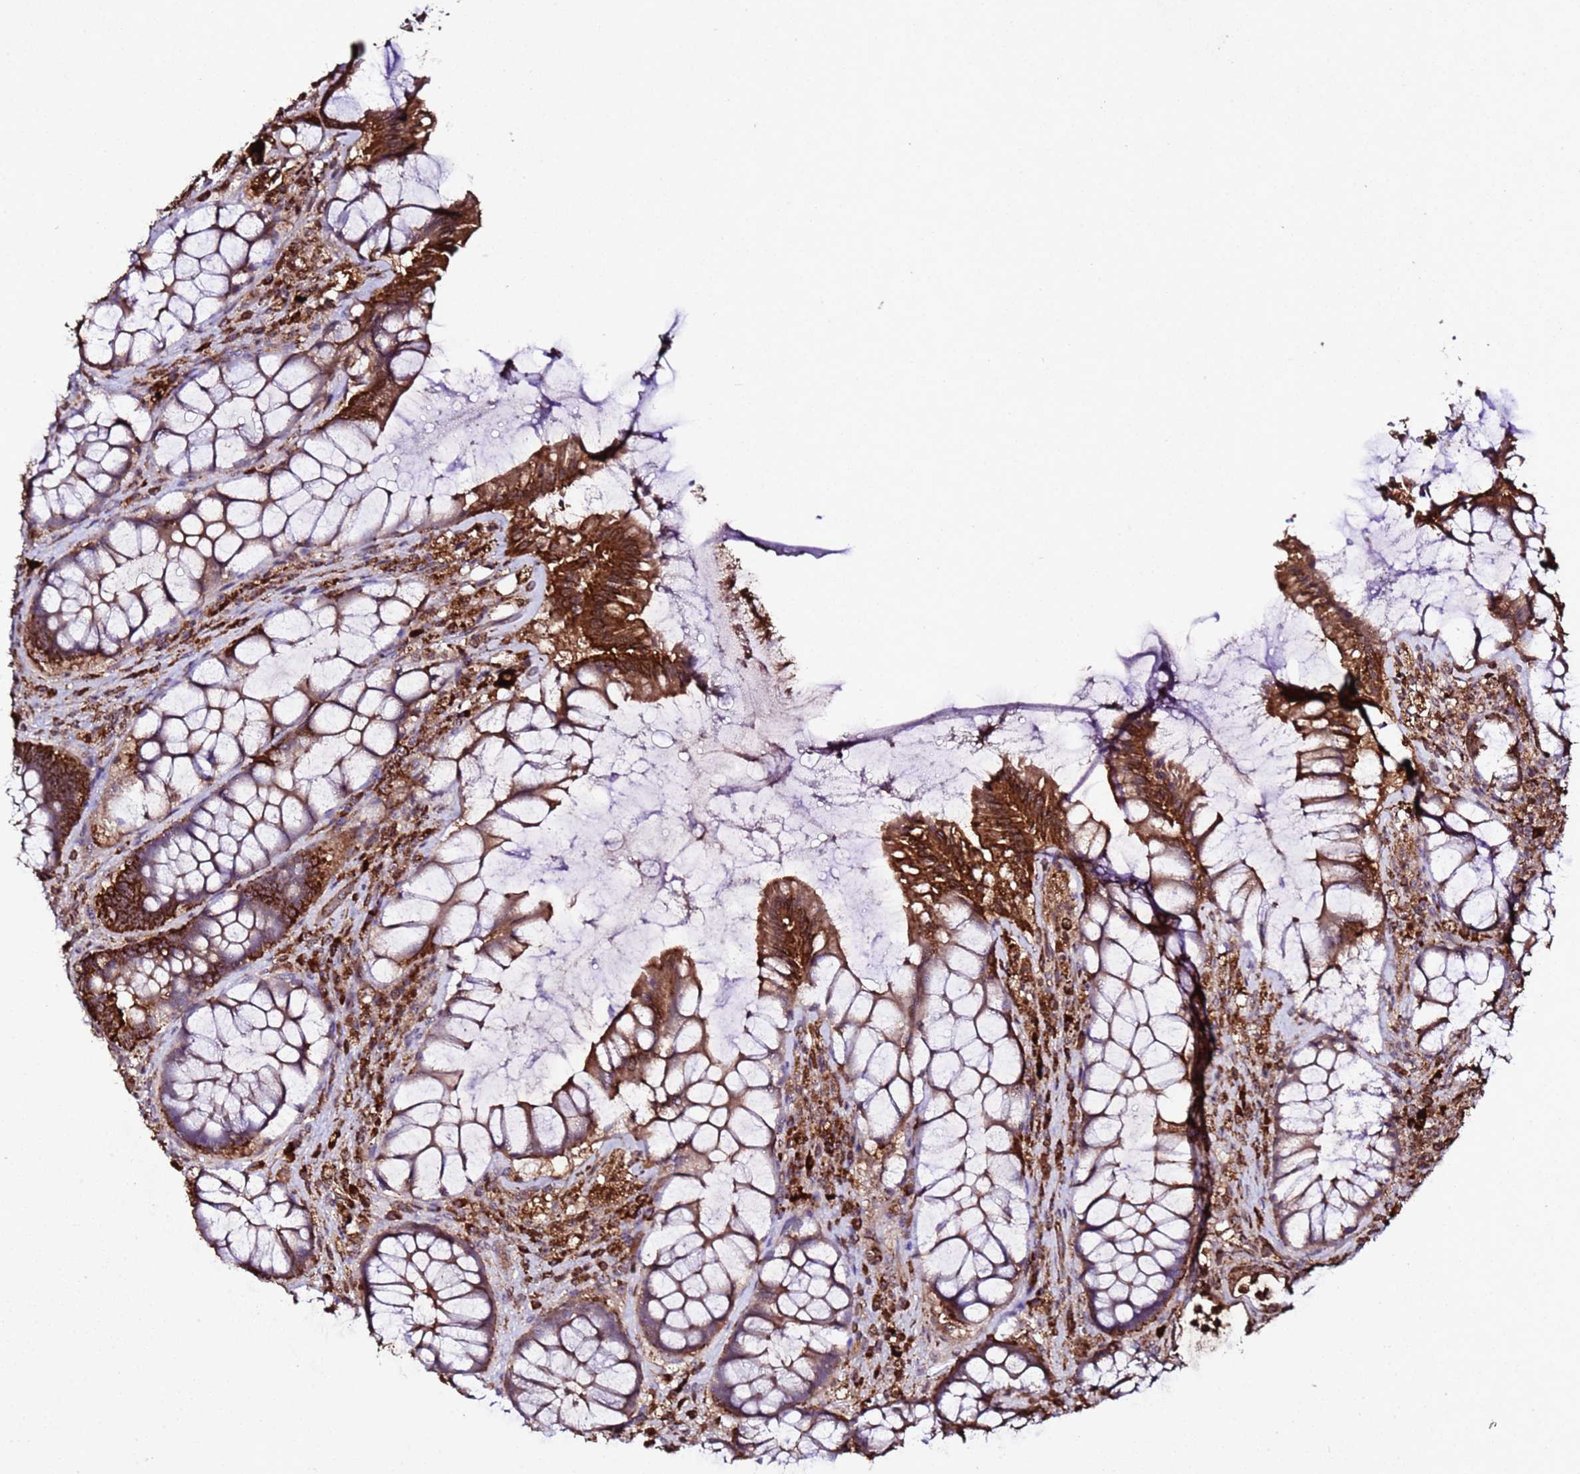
{"staining": {"intensity": "strong", "quantity": ">75%", "location": "cytoplasmic/membranous"}, "tissue": "rectum", "cell_type": "Glandular cells", "image_type": "normal", "snomed": [{"axis": "morphology", "description": "Normal tissue, NOS"}, {"axis": "topography", "description": "Rectum"}], "caption": "An immunohistochemistry photomicrograph of unremarkable tissue is shown. Protein staining in brown highlights strong cytoplasmic/membranous positivity in rectum within glandular cells. The staining is performed using DAB (3,3'-diaminobenzidine) brown chromogen to label protein expression. The nuclei are counter-stained blue using hematoxylin.", "gene": "HSPBAP1", "patient": {"sex": "female", "age": 58}}